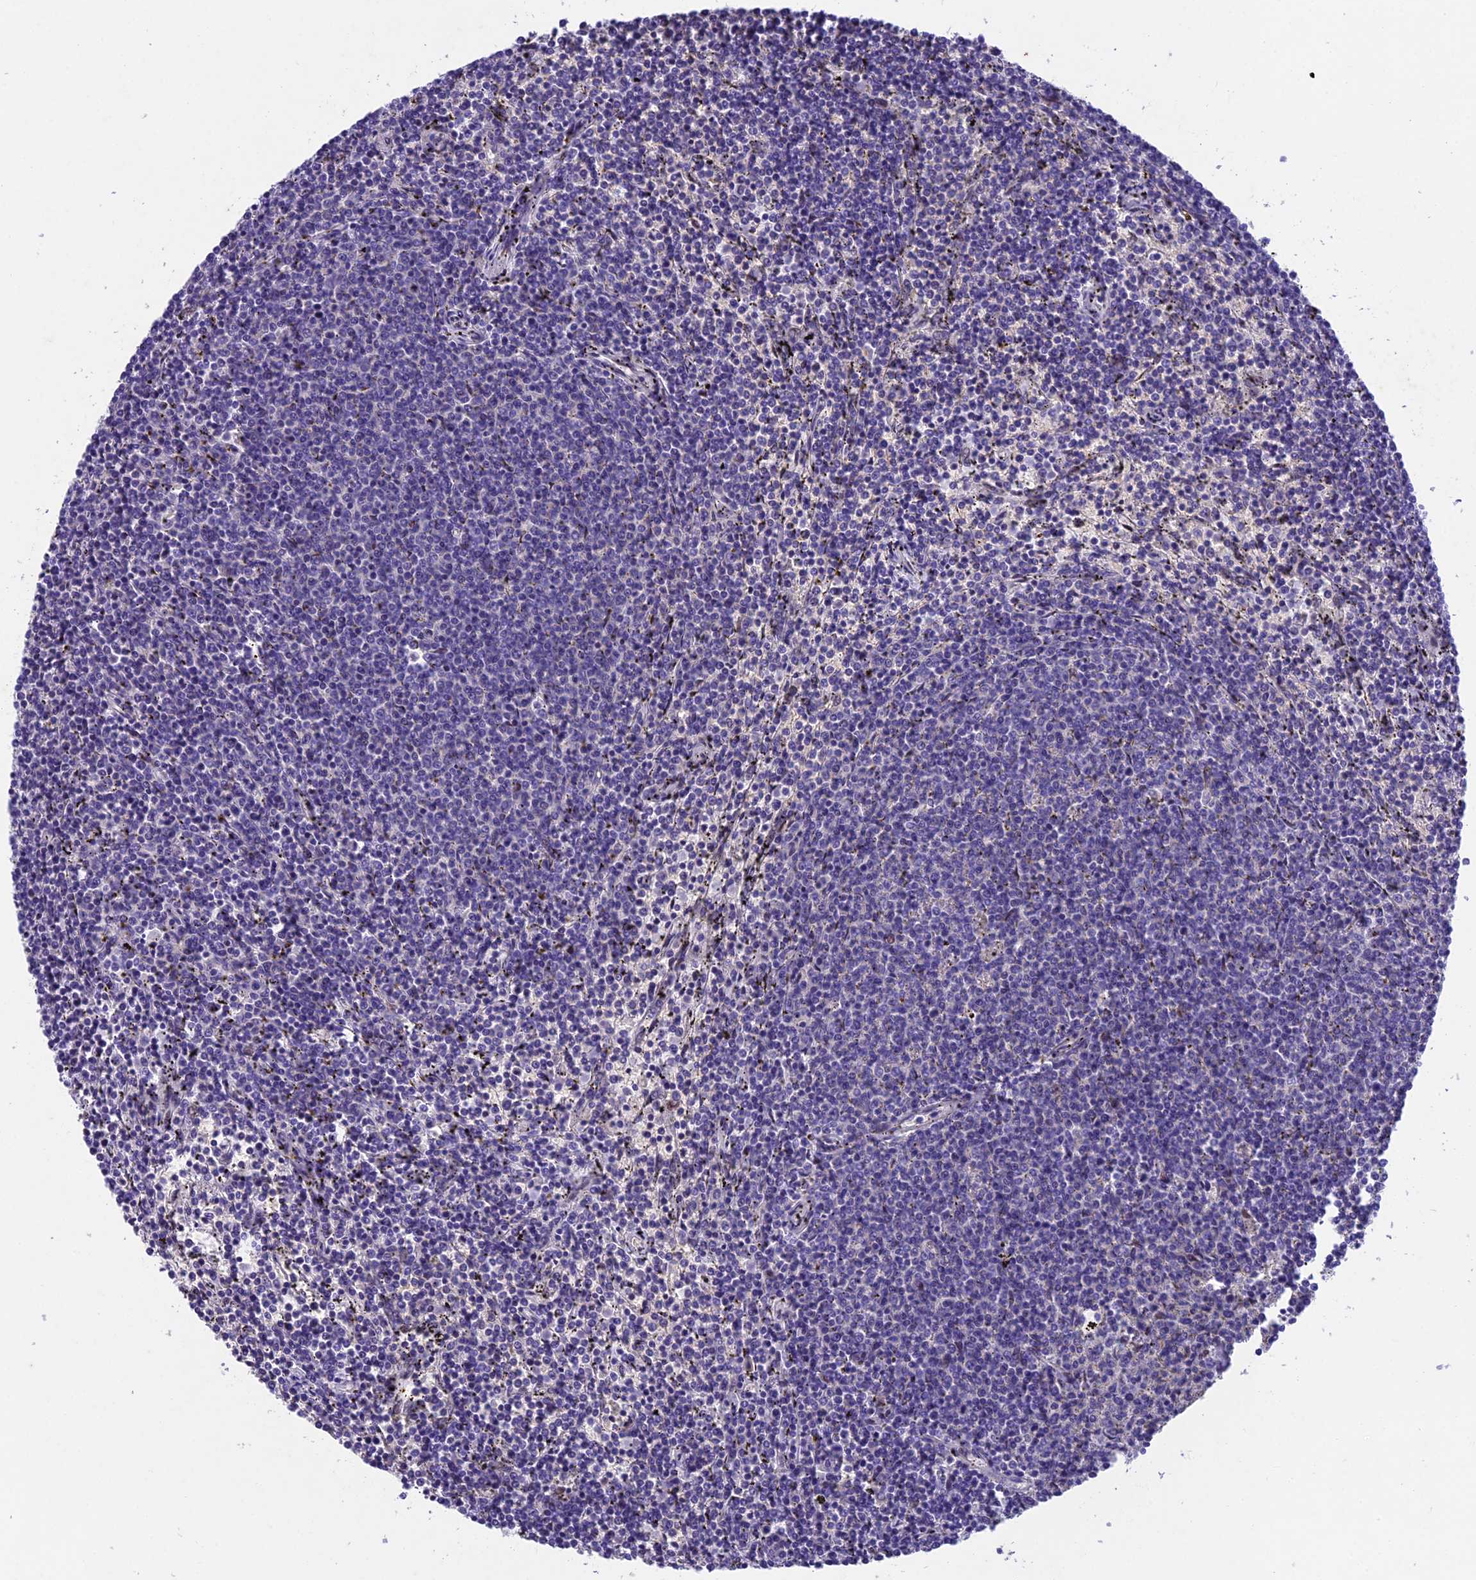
{"staining": {"intensity": "negative", "quantity": "none", "location": "none"}, "tissue": "lymphoma", "cell_type": "Tumor cells", "image_type": "cancer", "snomed": [{"axis": "morphology", "description": "Malignant lymphoma, non-Hodgkin's type, Low grade"}, {"axis": "topography", "description": "Spleen"}], "caption": "An IHC image of lymphoma is shown. There is no staining in tumor cells of lymphoma.", "gene": "IFT140", "patient": {"sex": "female", "age": 50}}